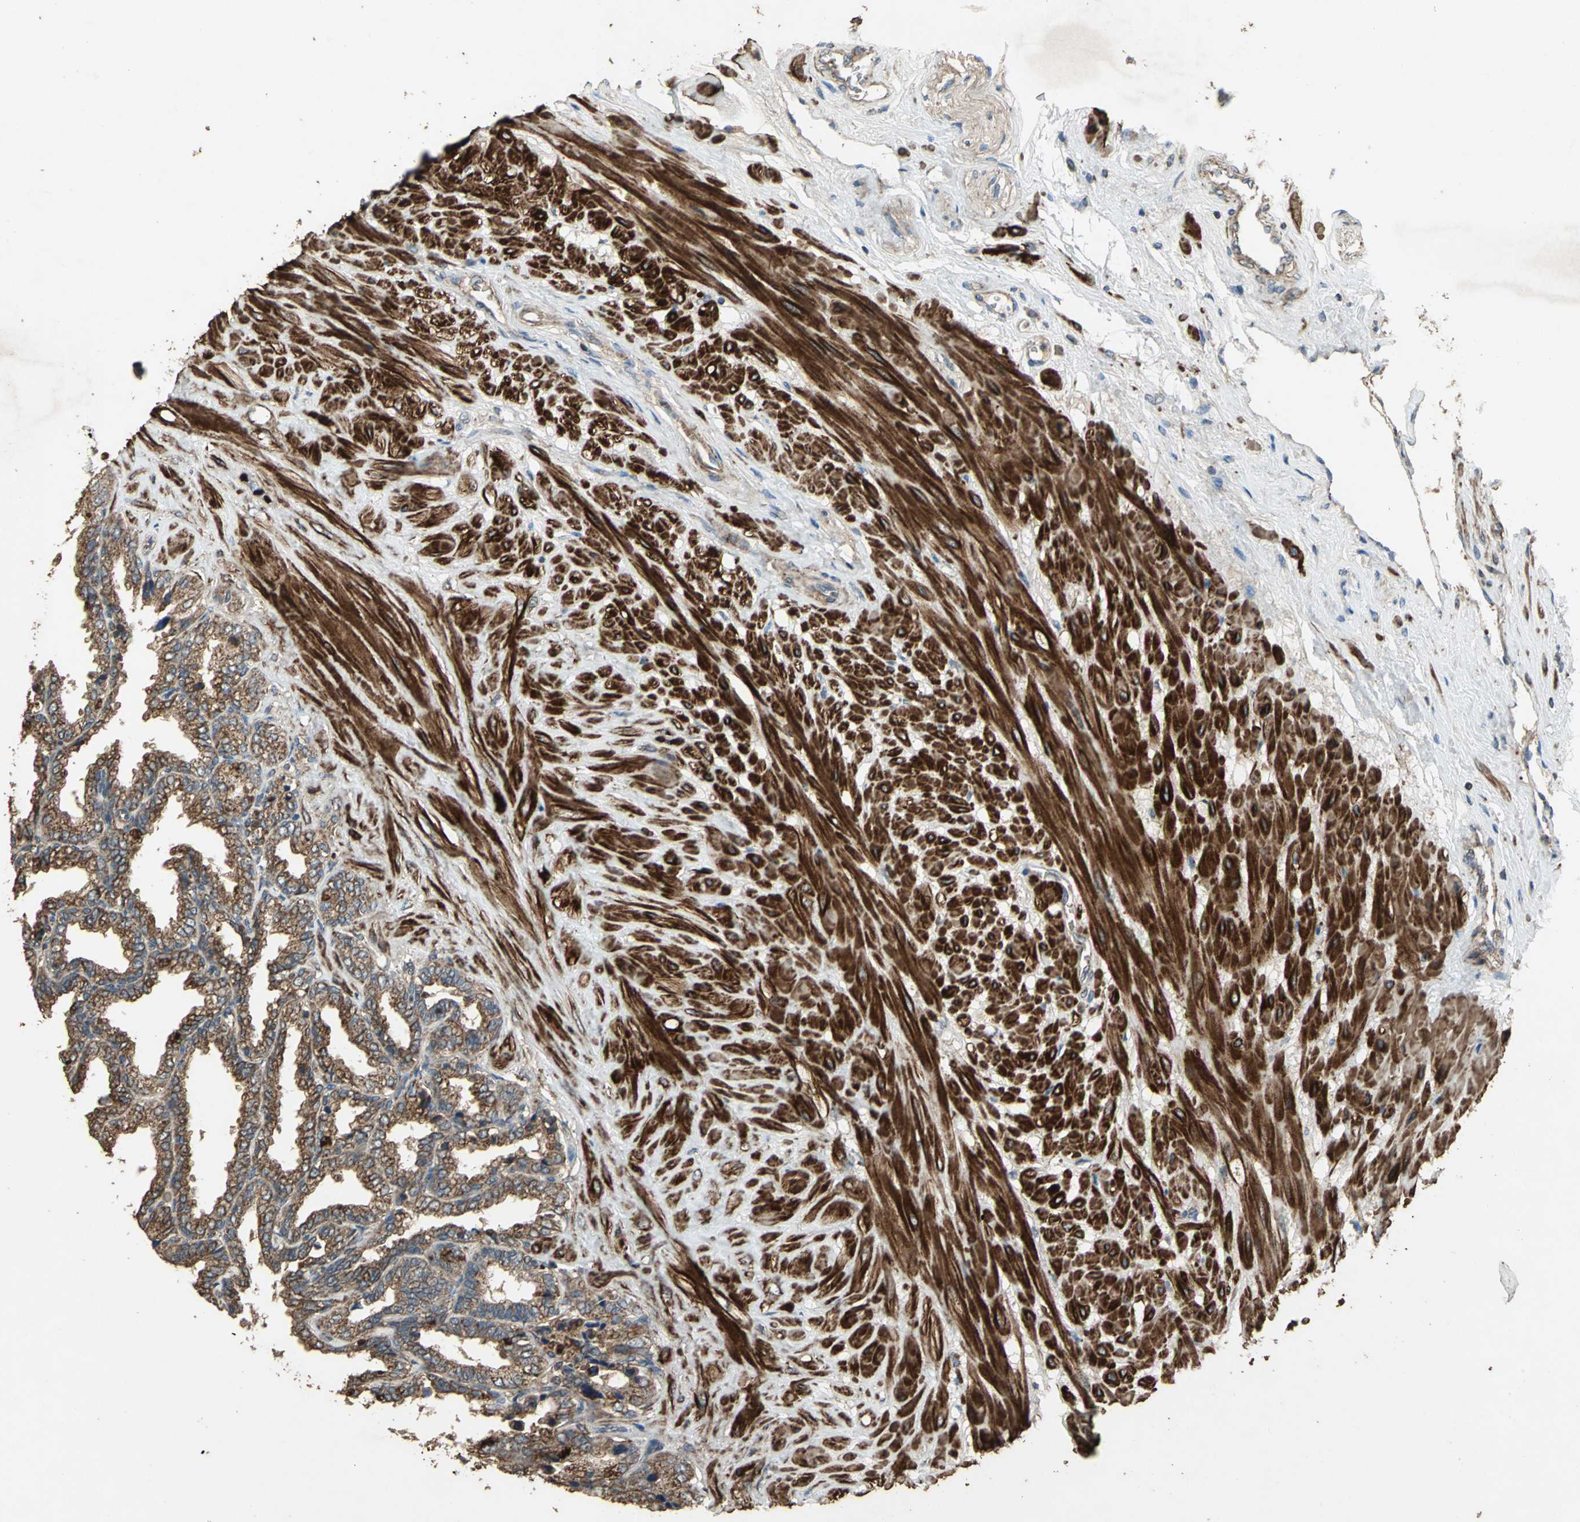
{"staining": {"intensity": "strong", "quantity": ">75%", "location": "cytoplasmic/membranous"}, "tissue": "seminal vesicle", "cell_type": "Glandular cells", "image_type": "normal", "snomed": [{"axis": "morphology", "description": "Normal tissue, NOS"}, {"axis": "topography", "description": "Seminal veicle"}], "caption": "Immunohistochemical staining of benign seminal vesicle shows high levels of strong cytoplasmic/membranous expression in approximately >75% of glandular cells. Immunohistochemistry stains the protein of interest in brown and the nuclei are stained blue.", "gene": "POLRMT", "patient": {"sex": "male", "age": 46}}